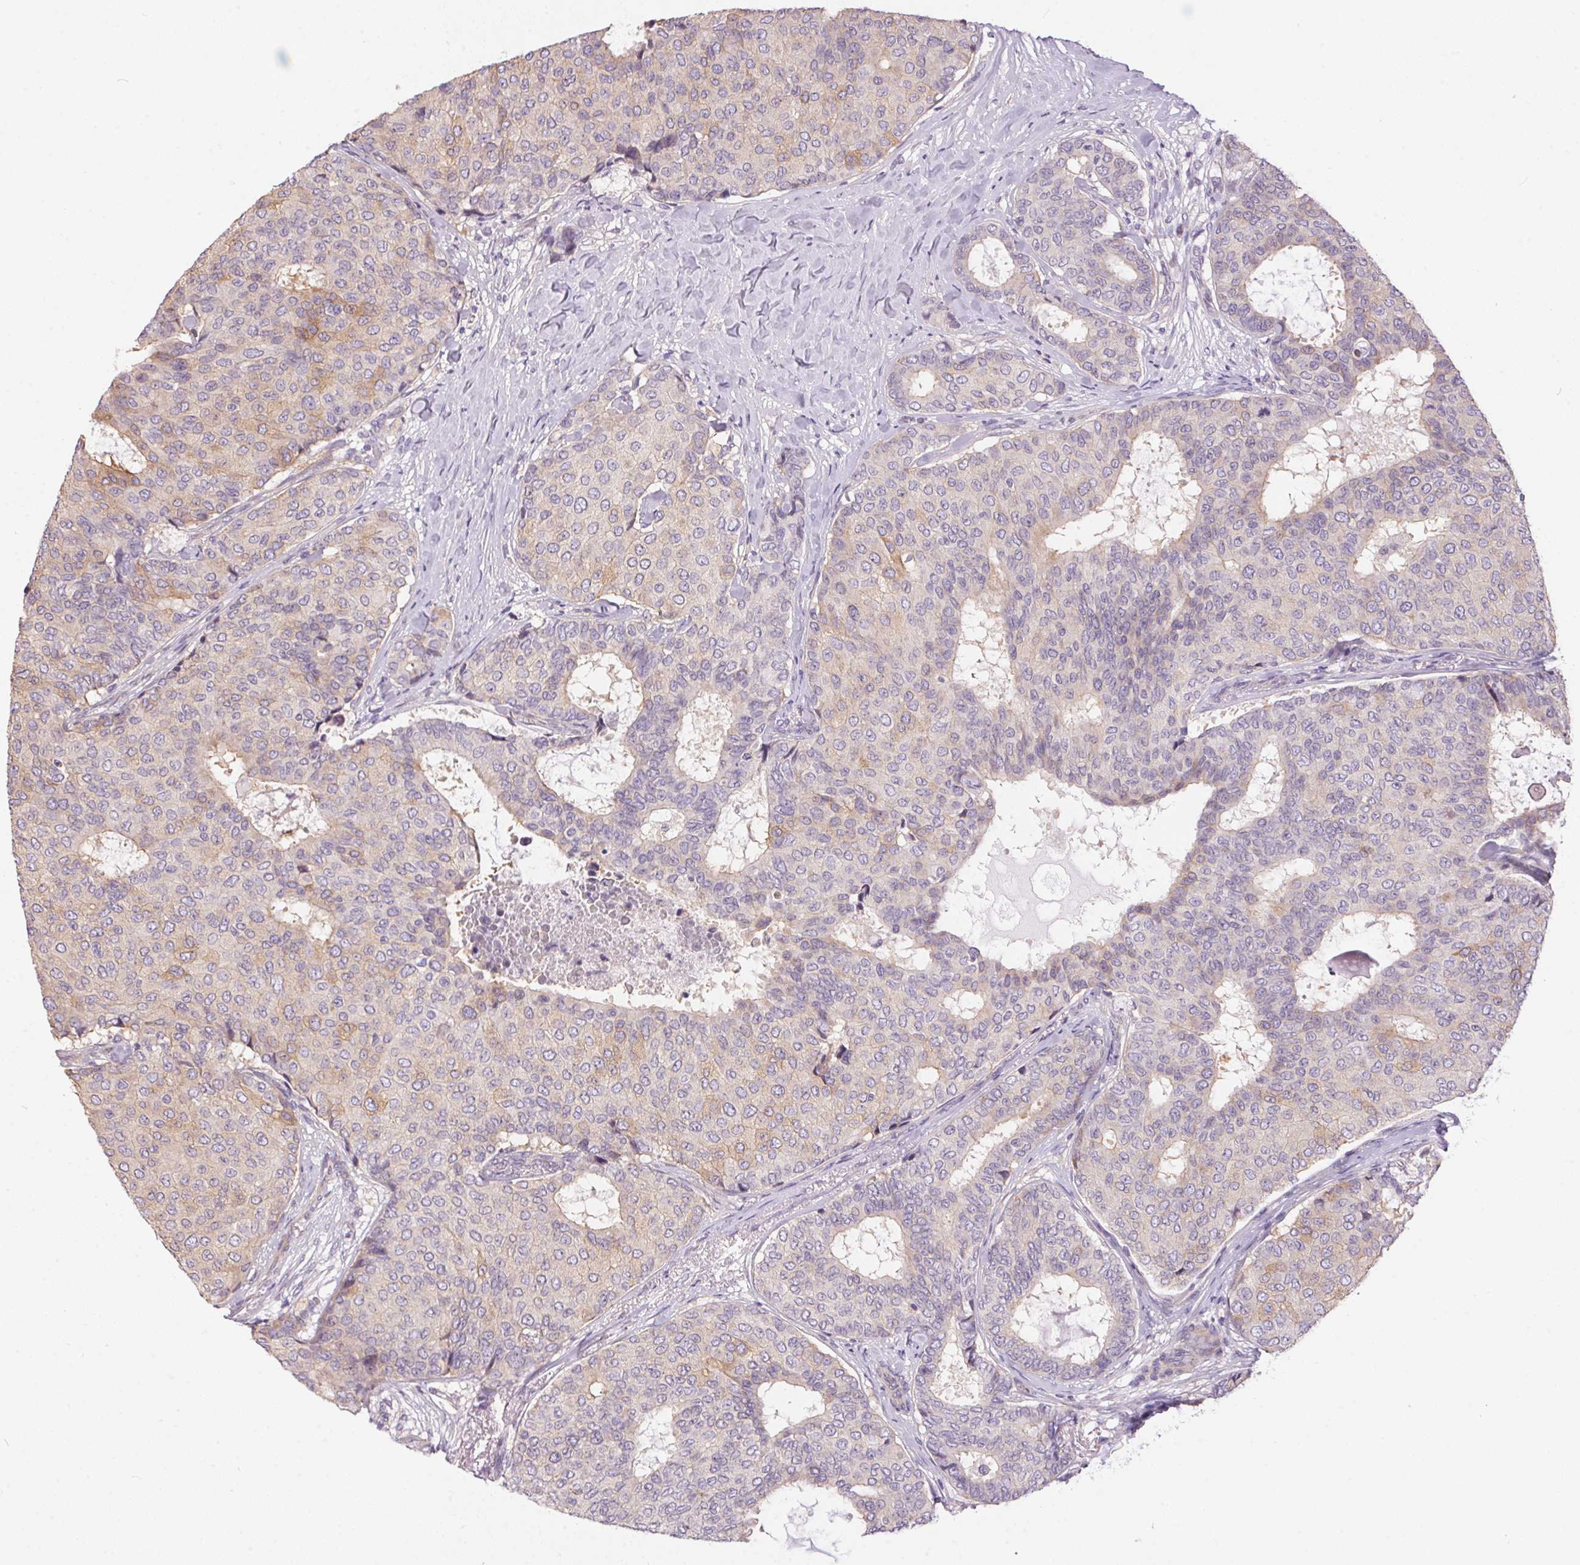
{"staining": {"intensity": "weak", "quantity": "<25%", "location": "cytoplasmic/membranous"}, "tissue": "breast cancer", "cell_type": "Tumor cells", "image_type": "cancer", "snomed": [{"axis": "morphology", "description": "Duct carcinoma"}, {"axis": "topography", "description": "Breast"}], "caption": "Immunohistochemistry of invasive ductal carcinoma (breast) displays no positivity in tumor cells. Nuclei are stained in blue.", "gene": "UNC13B", "patient": {"sex": "female", "age": 75}}